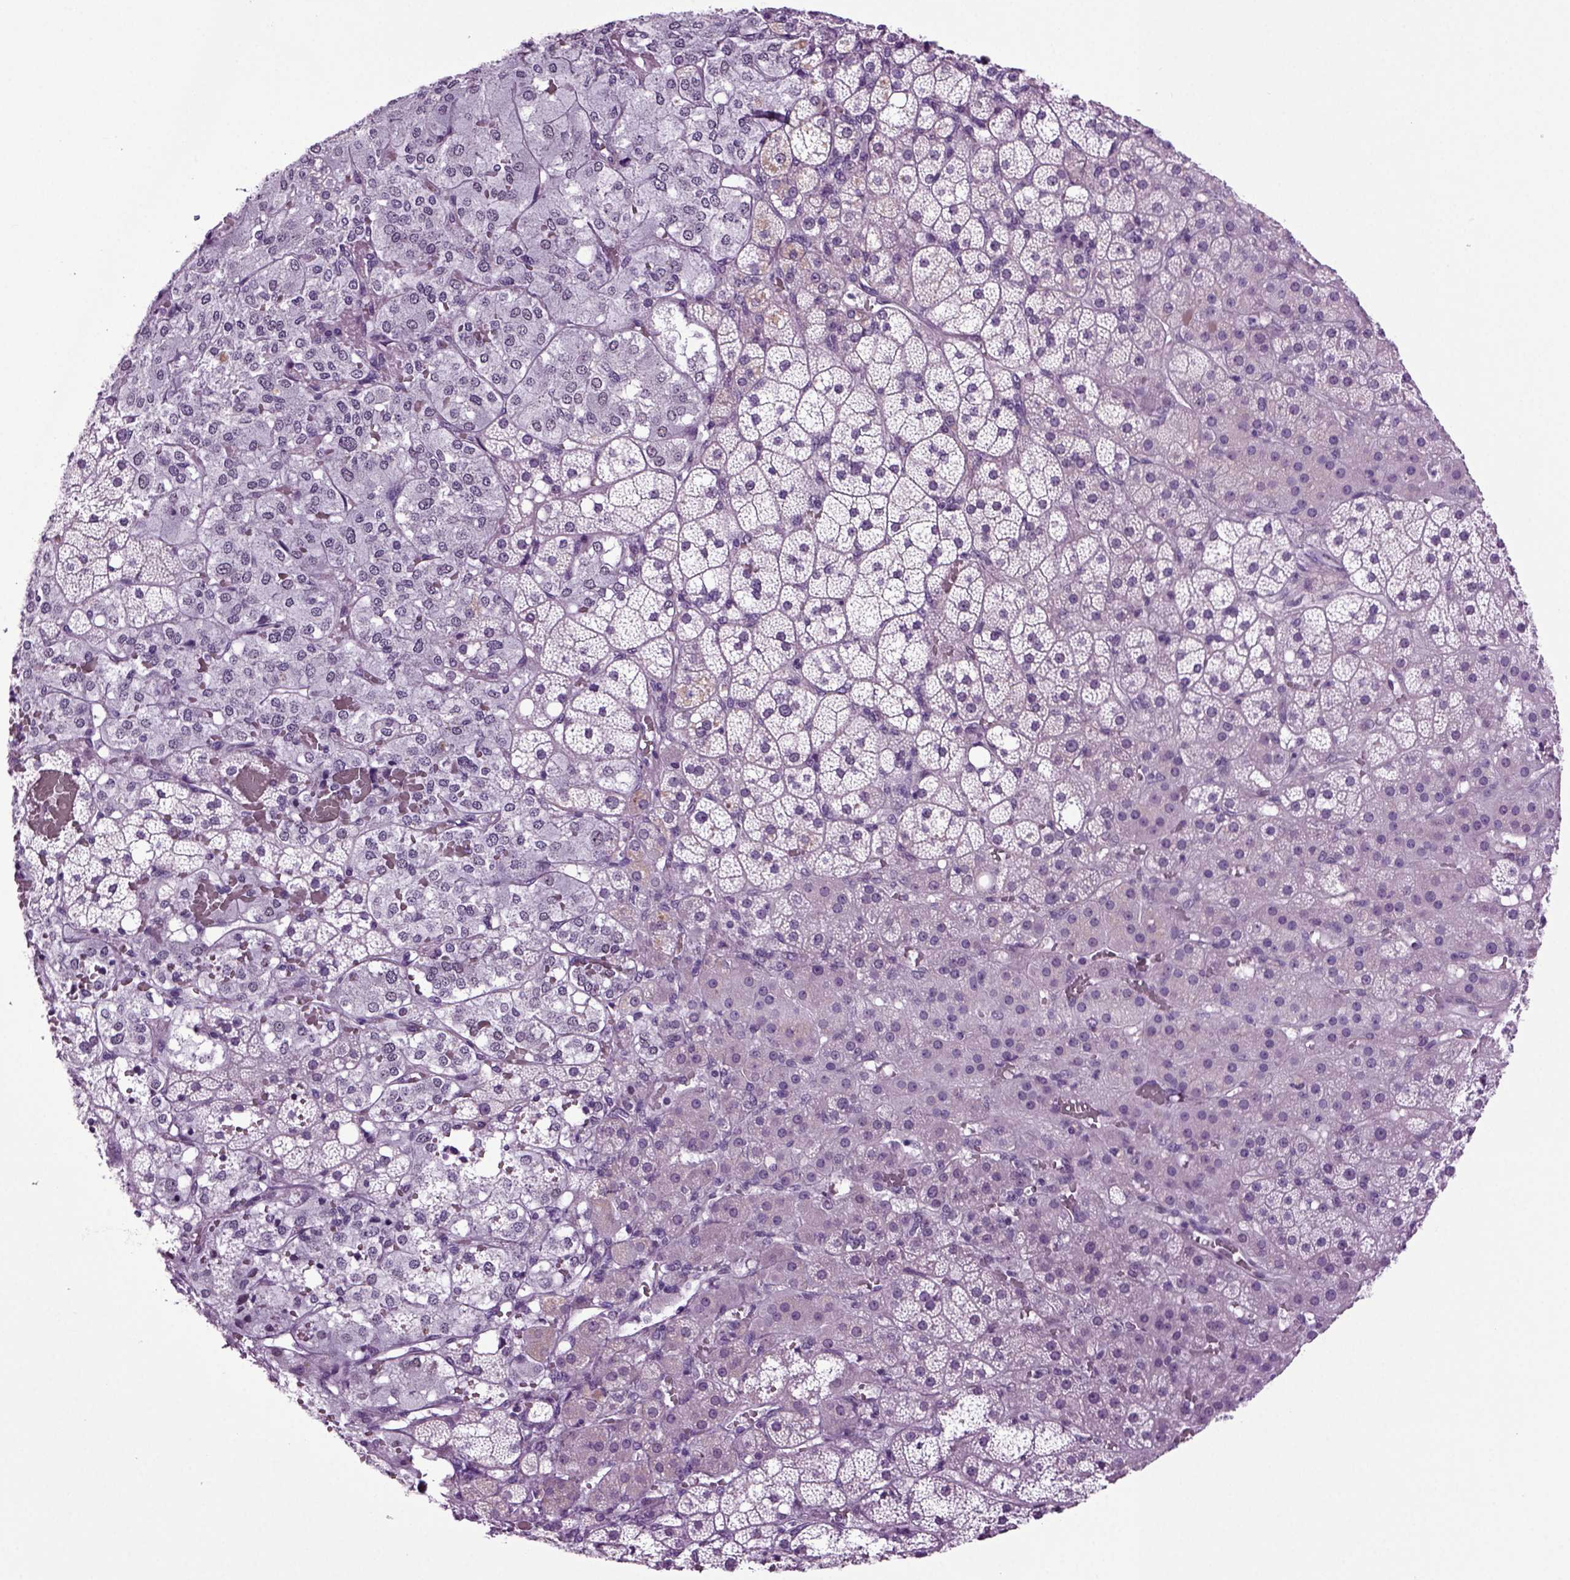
{"staining": {"intensity": "negative", "quantity": "none", "location": "none"}, "tissue": "adrenal gland", "cell_type": "Glandular cells", "image_type": "normal", "snomed": [{"axis": "morphology", "description": "Normal tissue, NOS"}, {"axis": "topography", "description": "Adrenal gland"}], "caption": "IHC image of benign human adrenal gland stained for a protein (brown), which exhibits no staining in glandular cells.", "gene": "RFX3", "patient": {"sex": "male", "age": 53}}